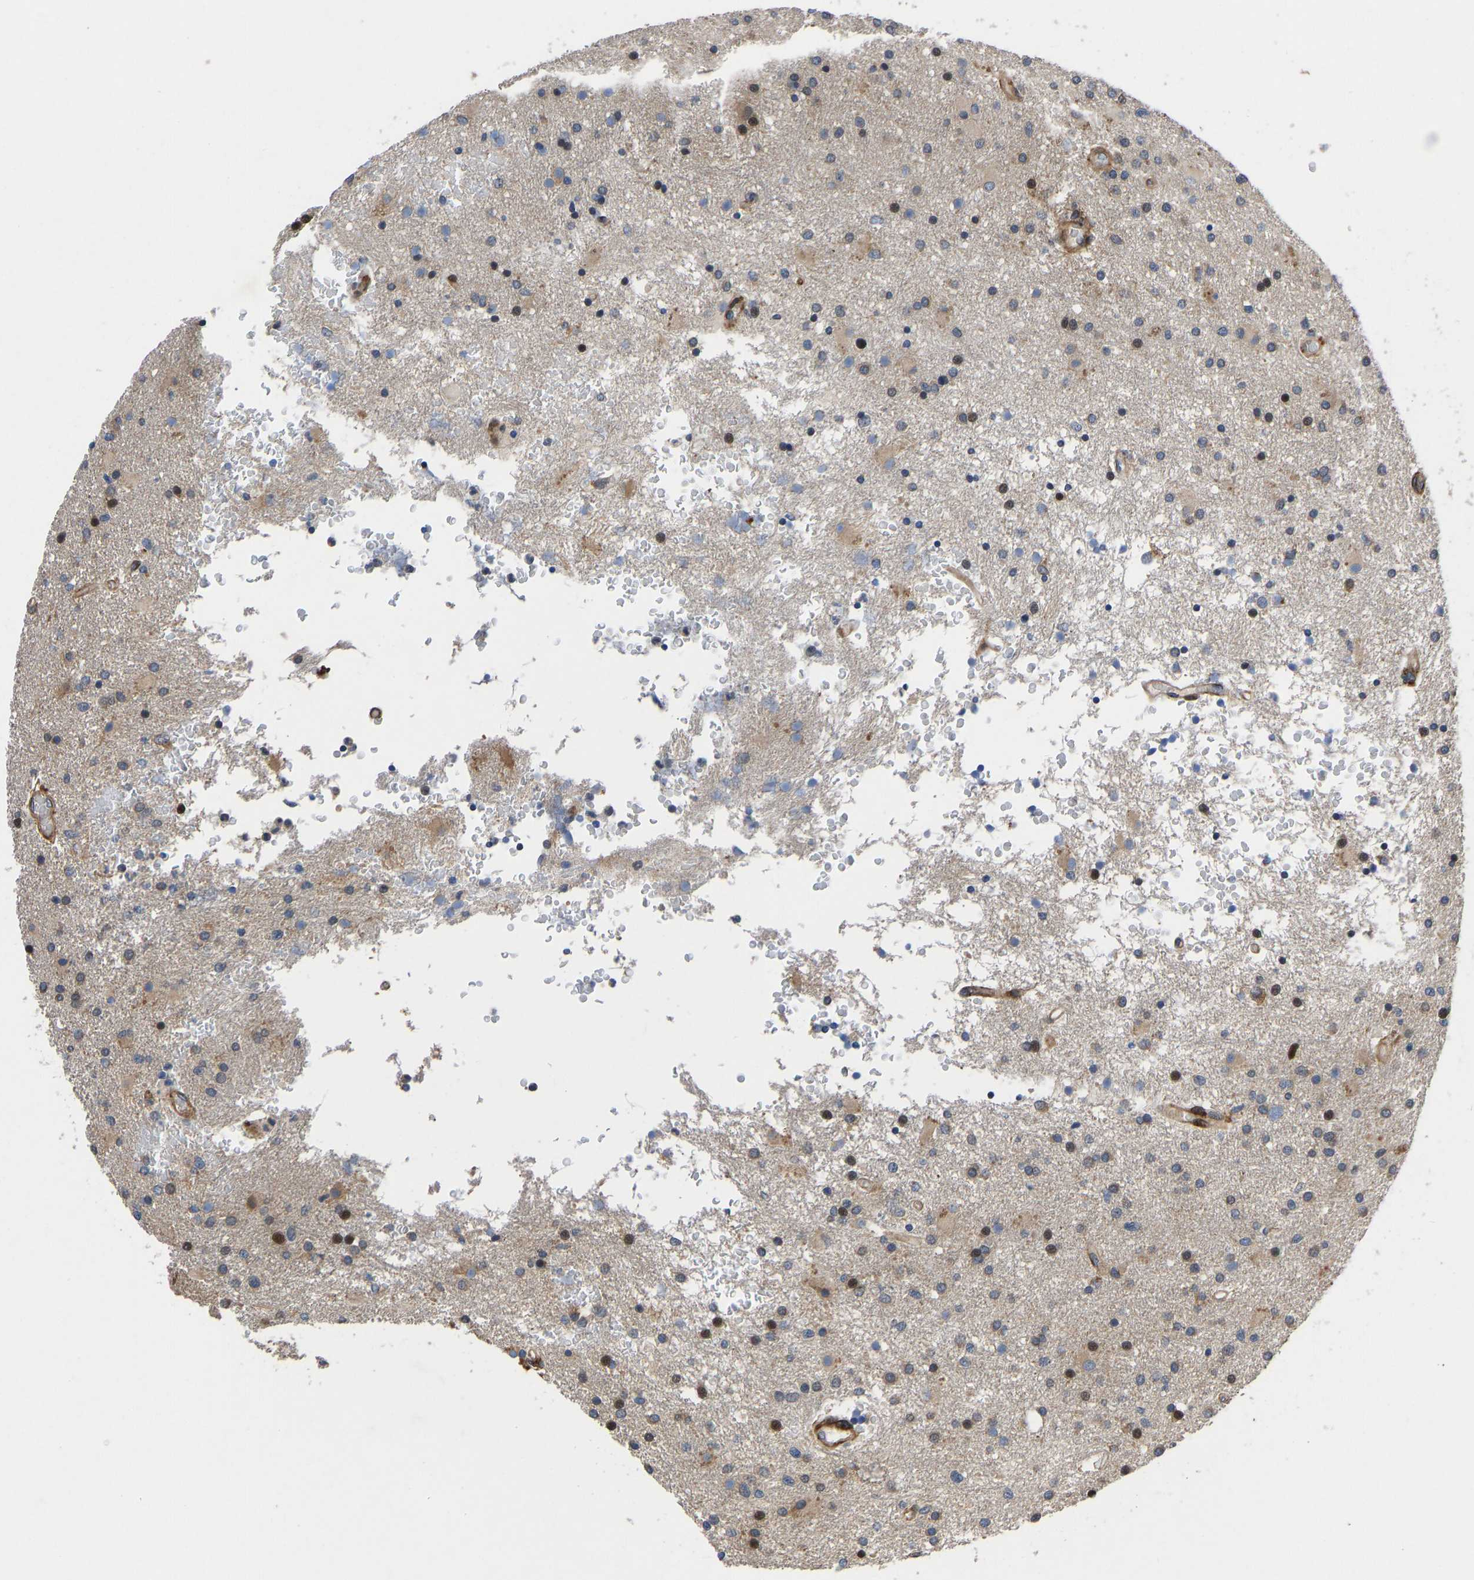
{"staining": {"intensity": "strong", "quantity": "<25%", "location": "nuclear"}, "tissue": "glioma", "cell_type": "Tumor cells", "image_type": "cancer", "snomed": [{"axis": "morphology", "description": "Glioma, malignant, High grade"}, {"axis": "topography", "description": "Brain"}], "caption": "Immunohistochemistry (DAB) staining of human glioma exhibits strong nuclear protein positivity in about <25% of tumor cells.", "gene": "TMEM38B", "patient": {"sex": "male", "age": 72}}